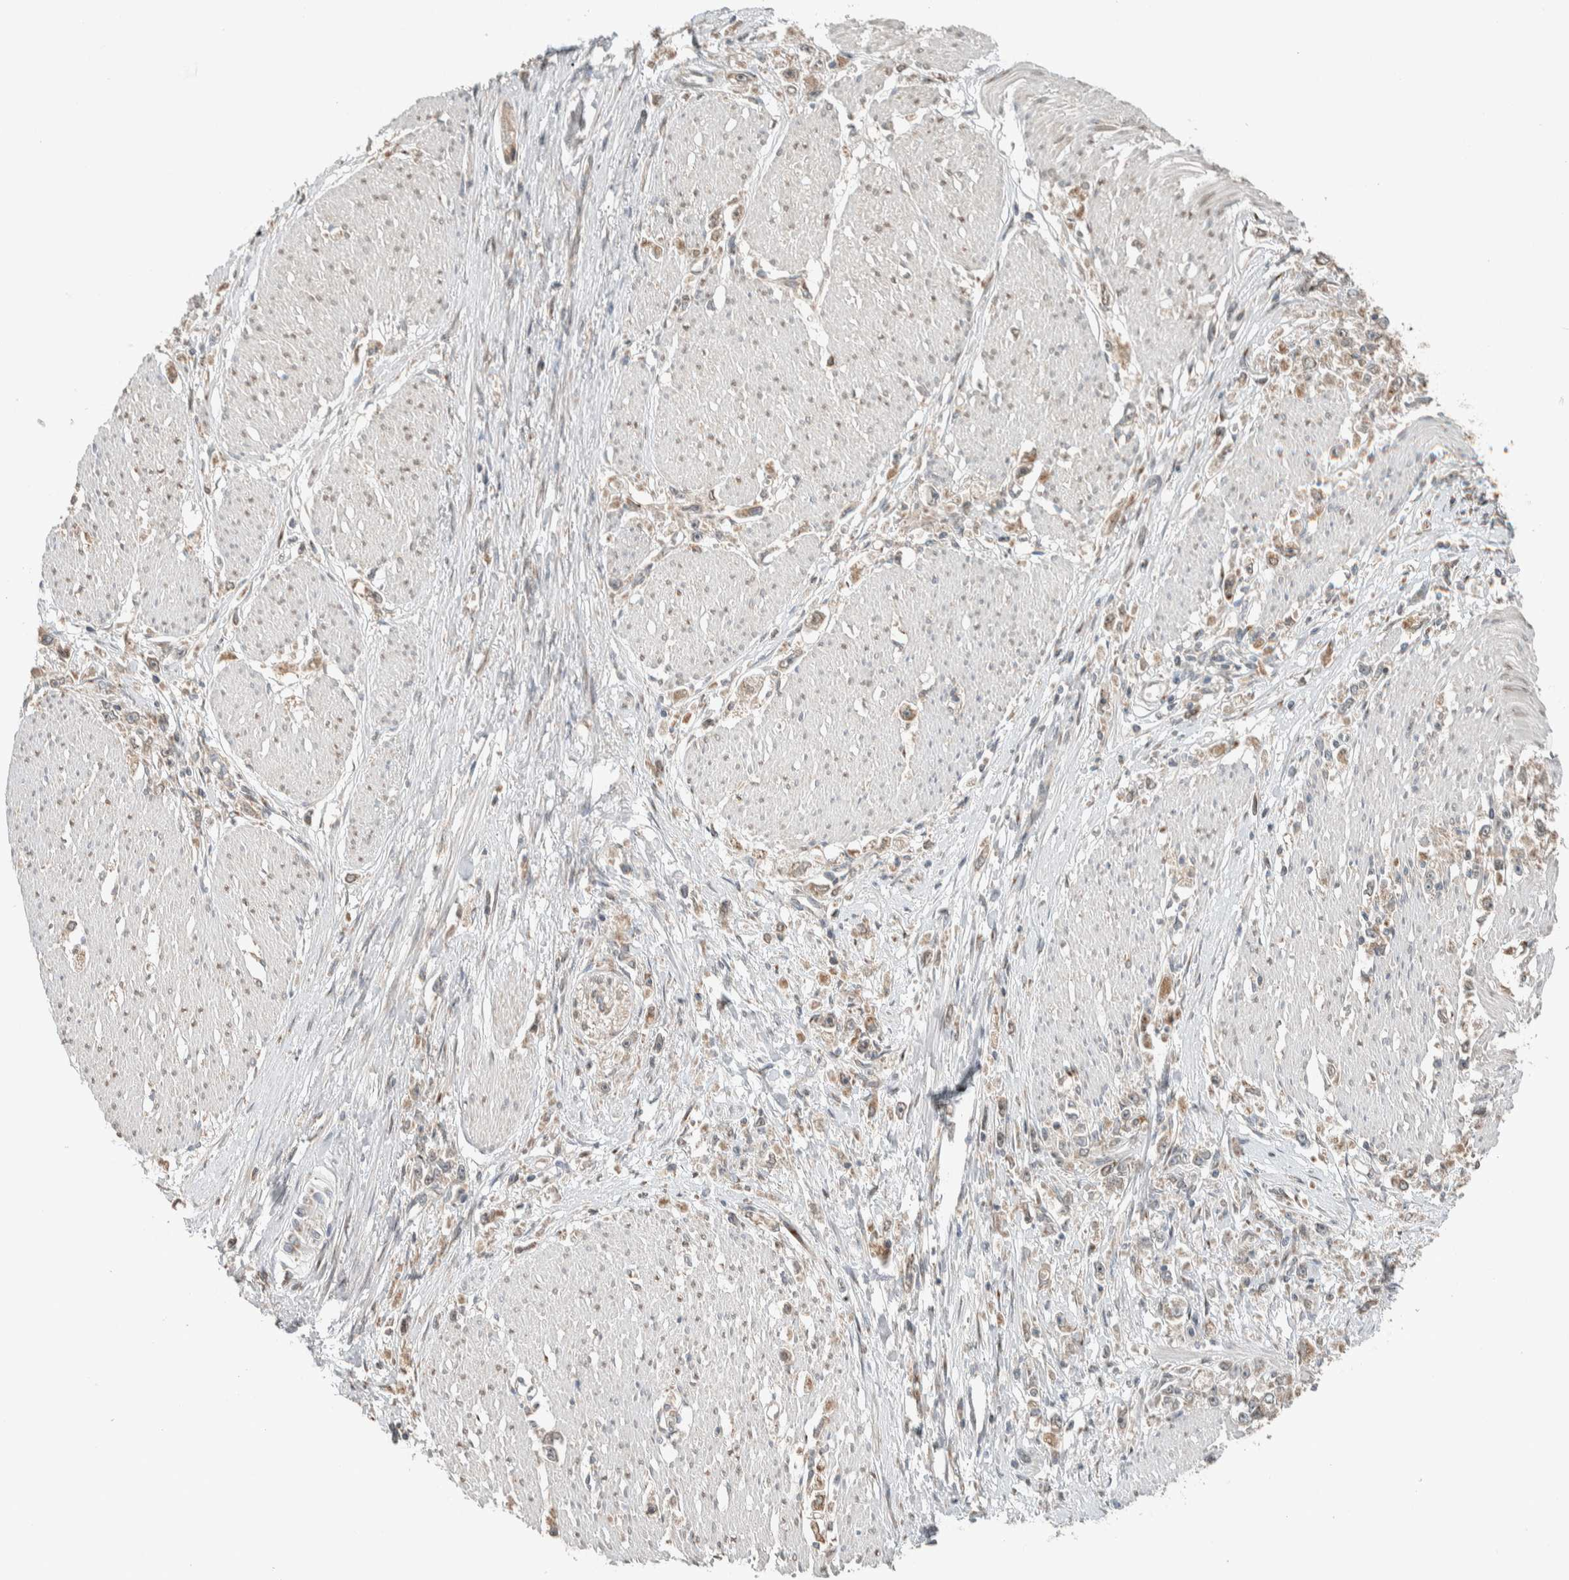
{"staining": {"intensity": "weak", "quantity": ">75%", "location": "cytoplasmic/membranous"}, "tissue": "stomach cancer", "cell_type": "Tumor cells", "image_type": "cancer", "snomed": [{"axis": "morphology", "description": "Adenocarcinoma, NOS"}, {"axis": "topography", "description": "Stomach"}], "caption": "Stomach cancer stained with a protein marker demonstrates weak staining in tumor cells.", "gene": "NBR1", "patient": {"sex": "female", "age": 59}}